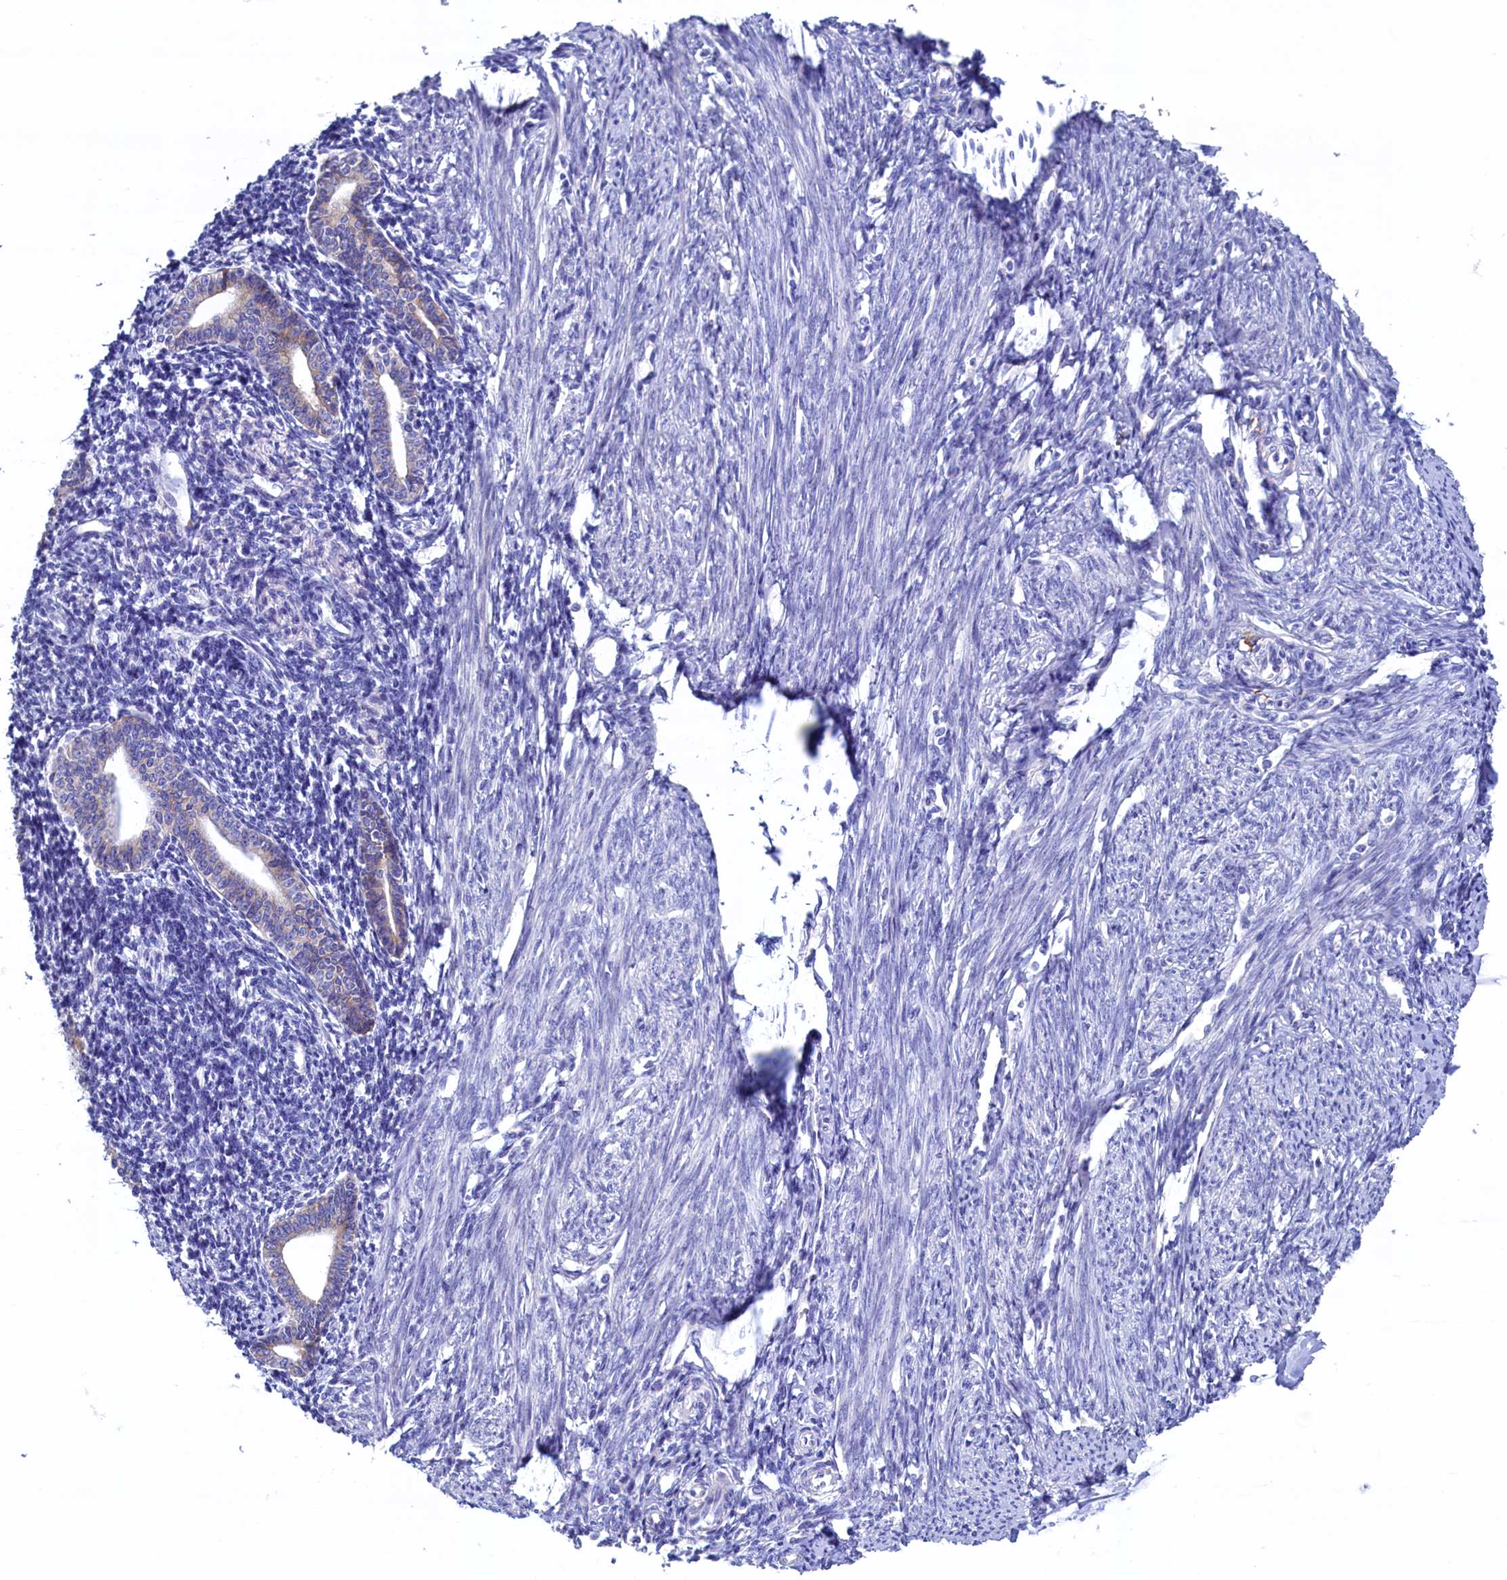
{"staining": {"intensity": "negative", "quantity": "none", "location": "none"}, "tissue": "endometrium", "cell_type": "Cells in endometrial stroma", "image_type": "normal", "snomed": [{"axis": "morphology", "description": "Normal tissue, NOS"}, {"axis": "topography", "description": "Endometrium"}], "caption": "An immunohistochemistry (IHC) image of unremarkable endometrium is shown. There is no staining in cells in endometrial stroma of endometrium.", "gene": "CBLIF", "patient": {"sex": "female", "age": 56}}